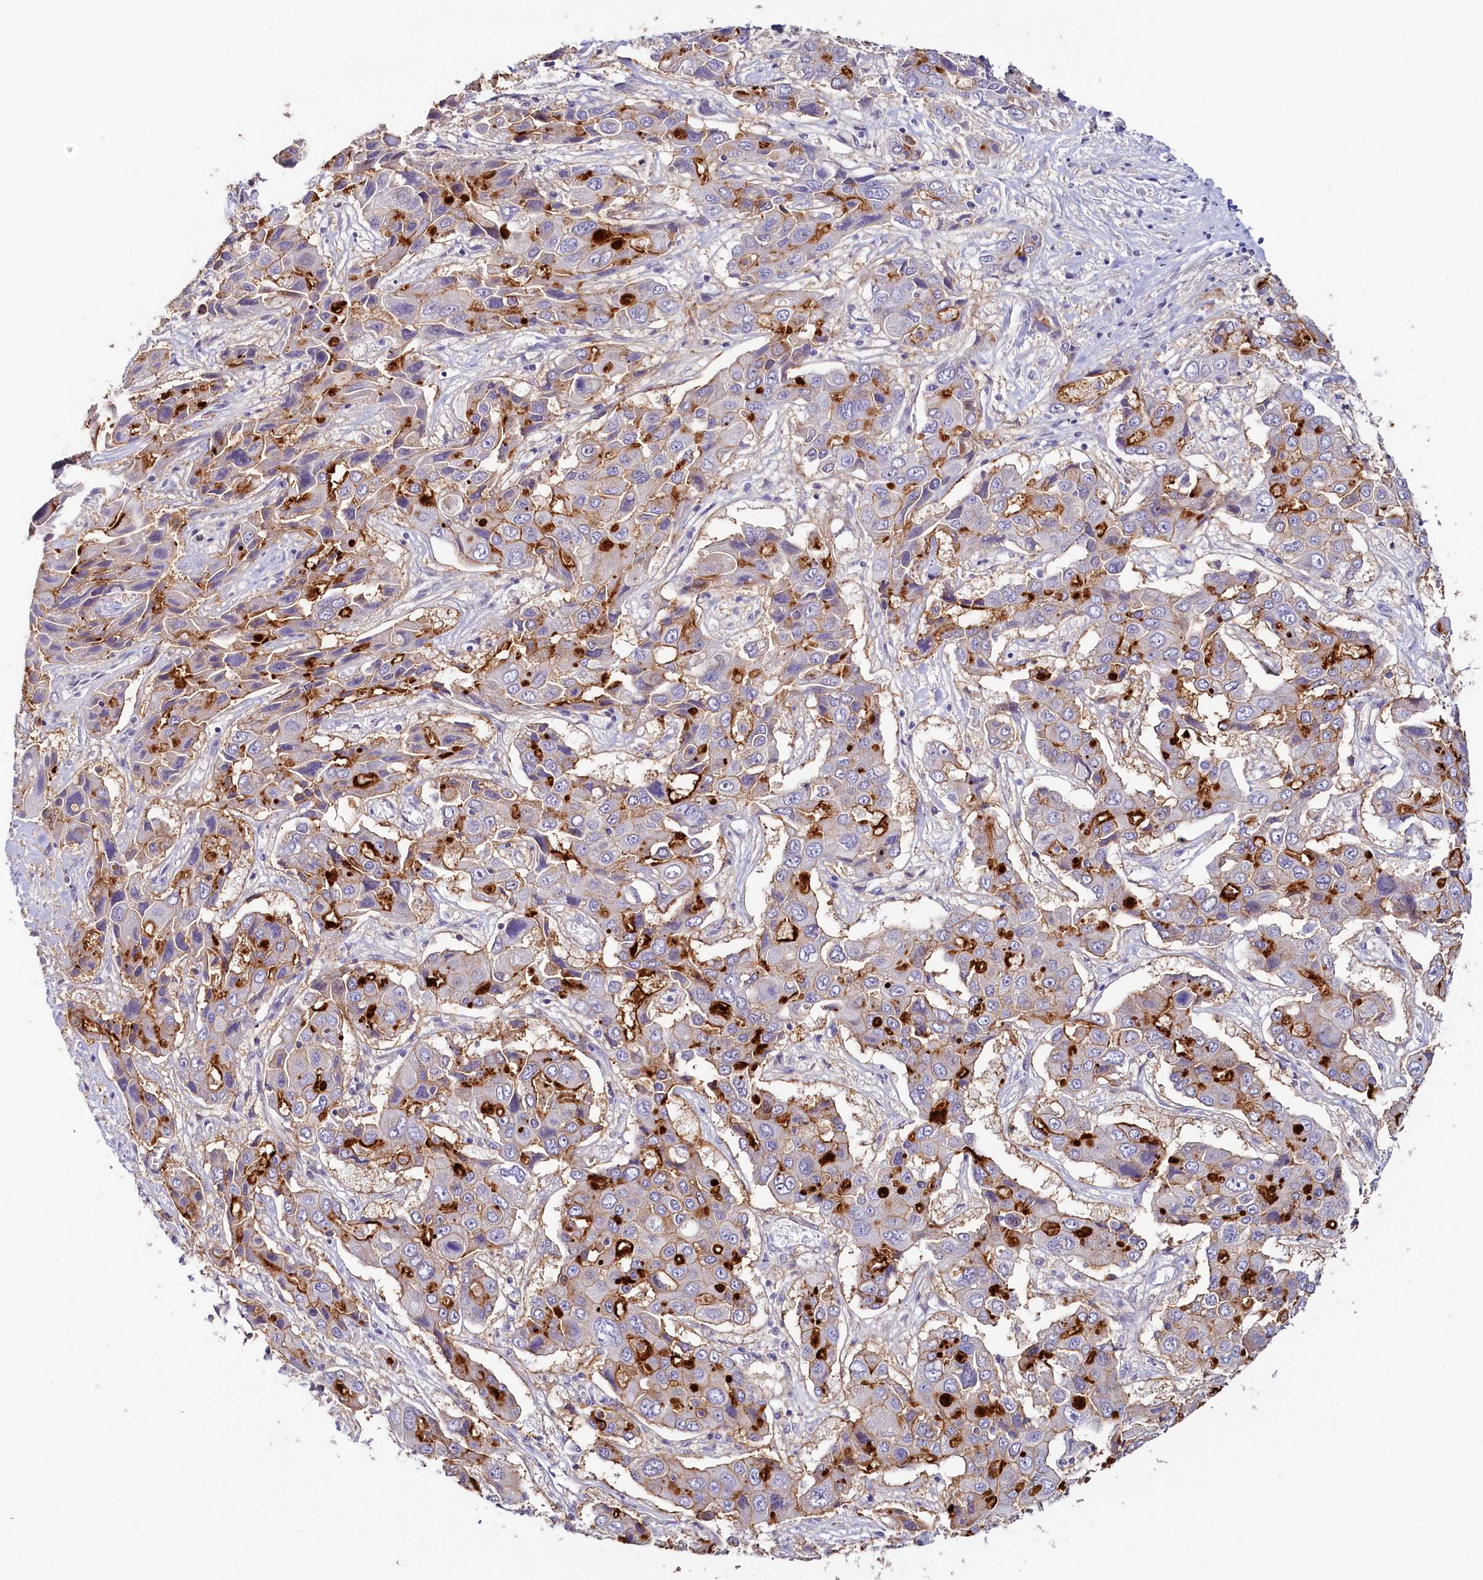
{"staining": {"intensity": "strong", "quantity": "<25%", "location": "cytoplasmic/membranous"}, "tissue": "liver cancer", "cell_type": "Tumor cells", "image_type": "cancer", "snomed": [{"axis": "morphology", "description": "Cholangiocarcinoma"}, {"axis": "topography", "description": "Liver"}], "caption": "Protein expression analysis of human liver cholangiocarcinoma reveals strong cytoplasmic/membranous positivity in about <25% of tumor cells. (DAB (3,3'-diaminobenzidine) IHC, brown staining for protein, blue staining for nuclei).", "gene": "PDE6D", "patient": {"sex": "male", "age": 67}}